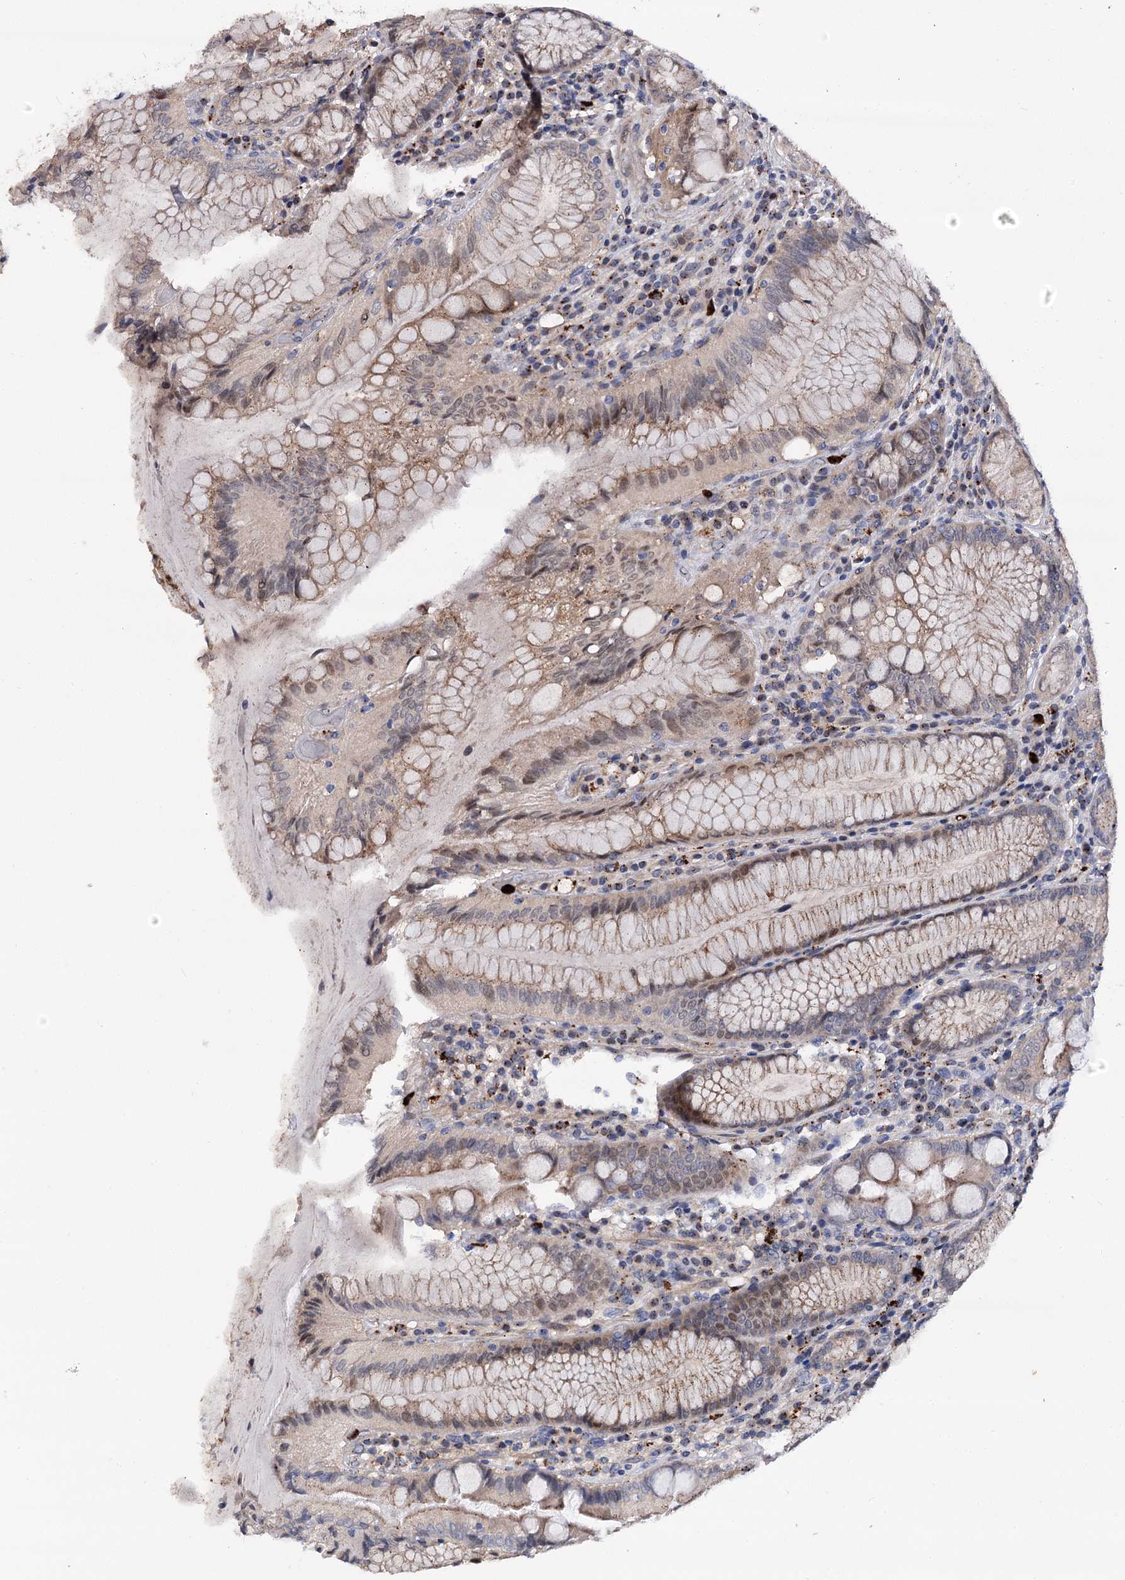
{"staining": {"intensity": "weak", "quantity": "25%-75%", "location": "cytoplasmic/membranous,nuclear"}, "tissue": "stomach", "cell_type": "Glandular cells", "image_type": "normal", "snomed": [{"axis": "morphology", "description": "Normal tissue, NOS"}, {"axis": "topography", "description": "Stomach, upper"}, {"axis": "topography", "description": "Stomach, lower"}], "caption": "Stomach stained with immunohistochemistry (IHC) exhibits weak cytoplasmic/membranous,nuclear positivity in approximately 25%-75% of glandular cells. (DAB IHC, brown staining for protein, blue staining for nuclei).", "gene": "MINDY3", "patient": {"sex": "female", "age": 76}}